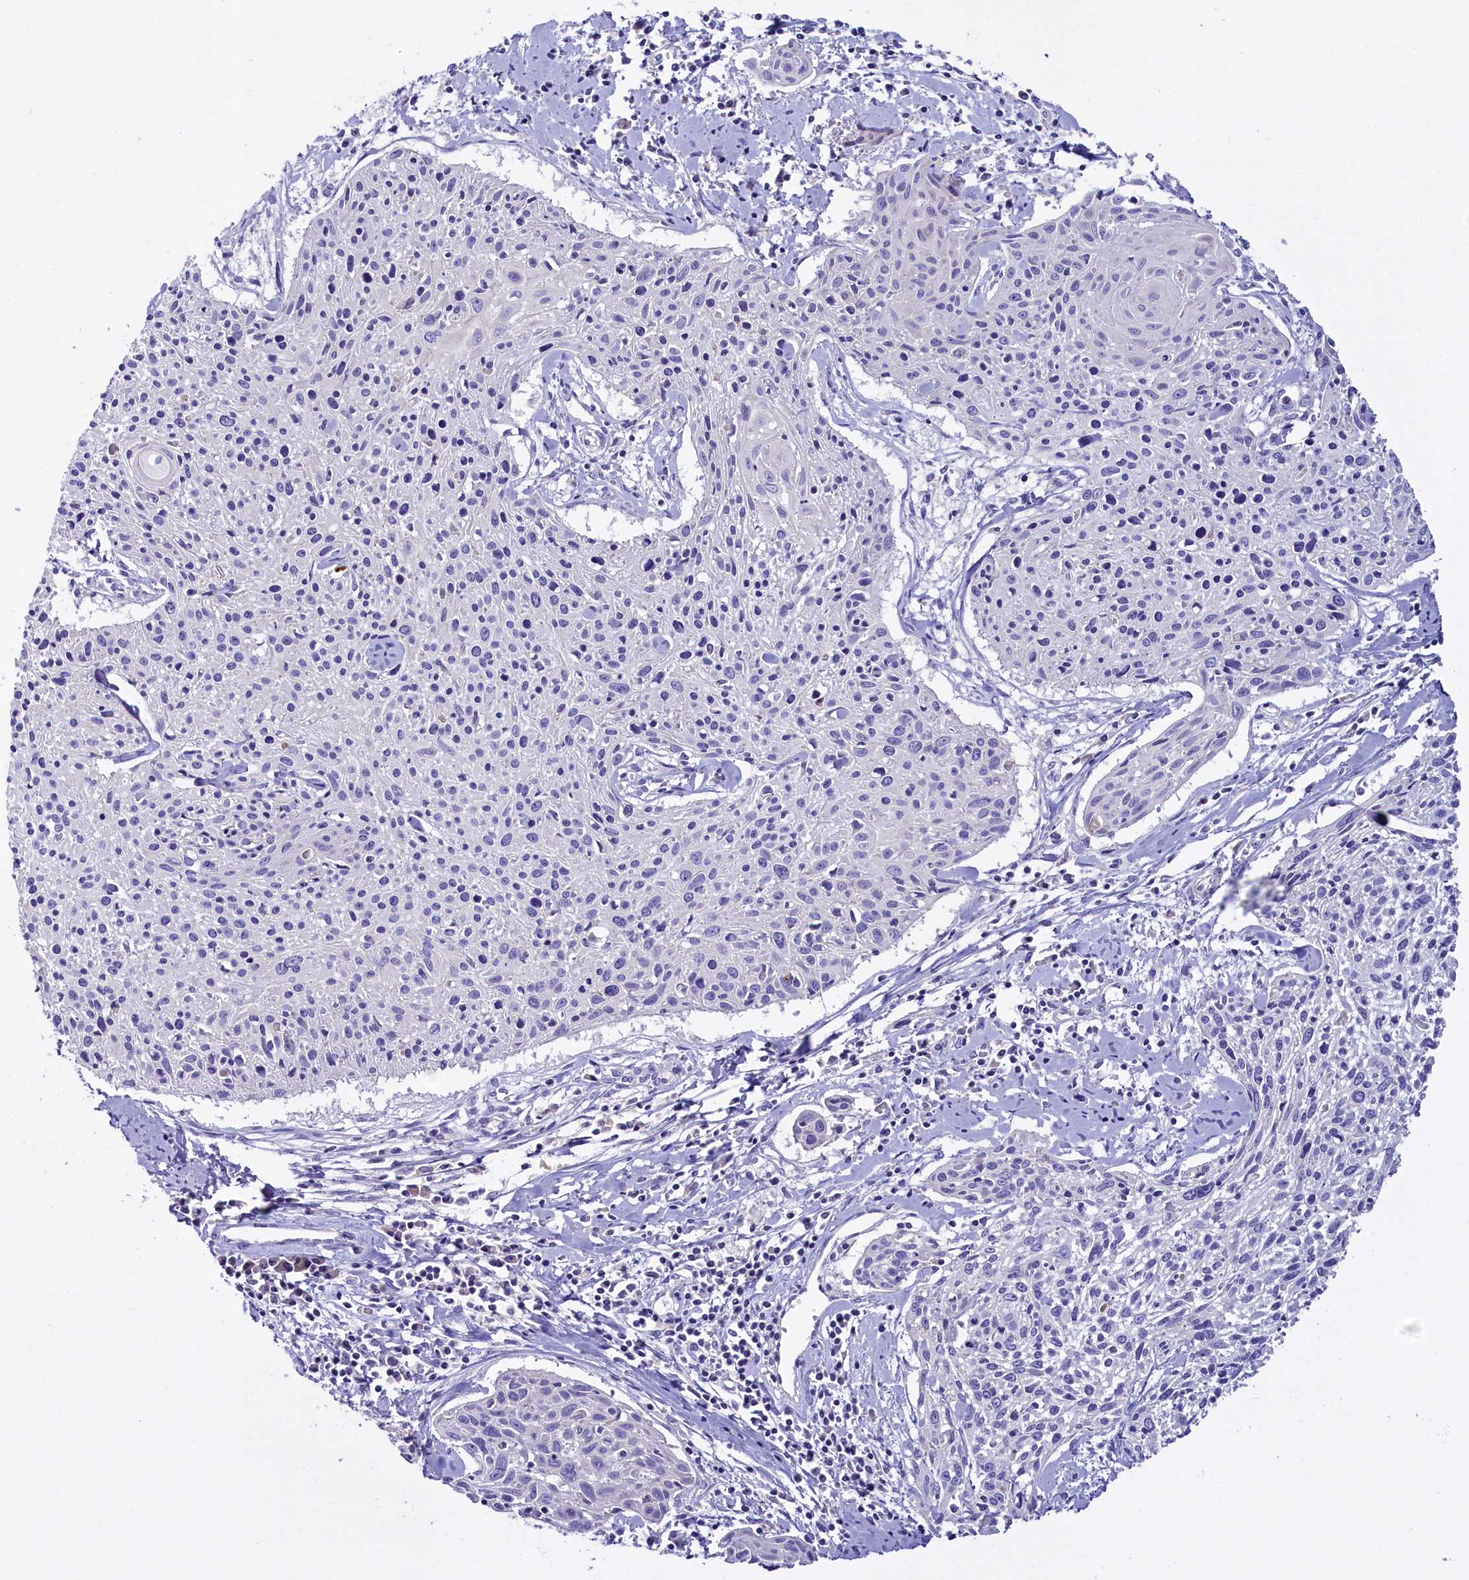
{"staining": {"intensity": "negative", "quantity": "none", "location": "none"}, "tissue": "cervical cancer", "cell_type": "Tumor cells", "image_type": "cancer", "snomed": [{"axis": "morphology", "description": "Squamous cell carcinoma, NOS"}, {"axis": "topography", "description": "Cervix"}], "caption": "This photomicrograph is of cervical cancer stained with immunohistochemistry (IHC) to label a protein in brown with the nuclei are counter-stained blue. There is no positivity in tumor cells.", "gene": "RTTN", "patient": {"sex": "female", "age": 51}}